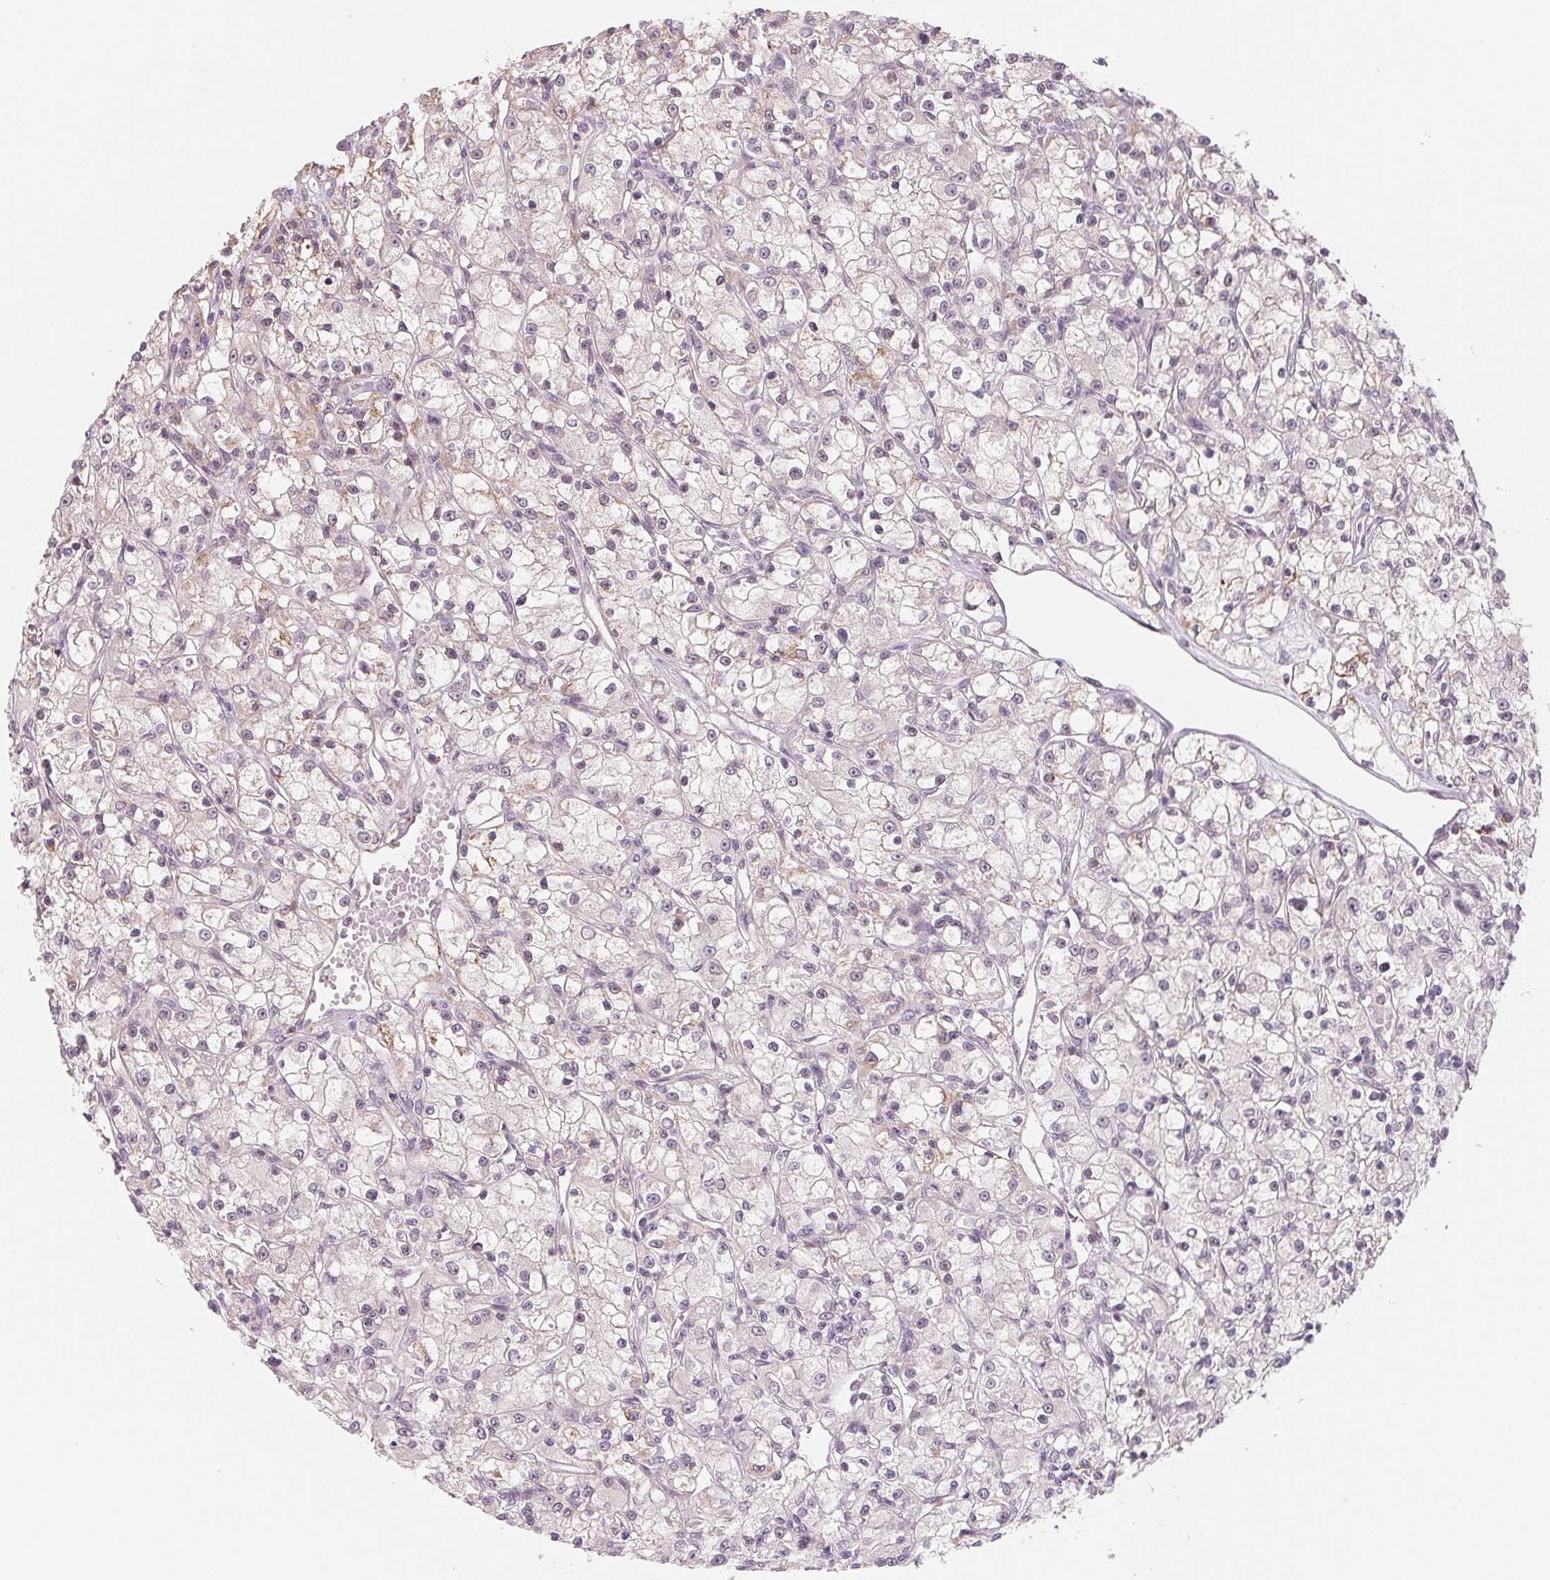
{"staining": {"intensity": "moderate", "quantity": "<25%", "location": "cytoplasmic/membranous"}, "tissue": "renal cancer", "cell_type": "Tumor cells", "image_type": "cancer", "snomed": [{"axis": "morphology", "description": "Adenocarcinoma, NOS"}, {"axis": "topography", "description": "Kidney"}], "caption": "Immunohistochemistry micrograph of neoplastic tissue: renal cancer (adenocarcinoma) stained using immunohistochemistry demonstrates low levels of moderate protein expression localized specifically in the cytoplasmic/membranous of tumor cells, appearing as a cytoplasmic/membranous brown color.", "gene": "CFC1", "patient": {"sex": "female", "age": 59}}